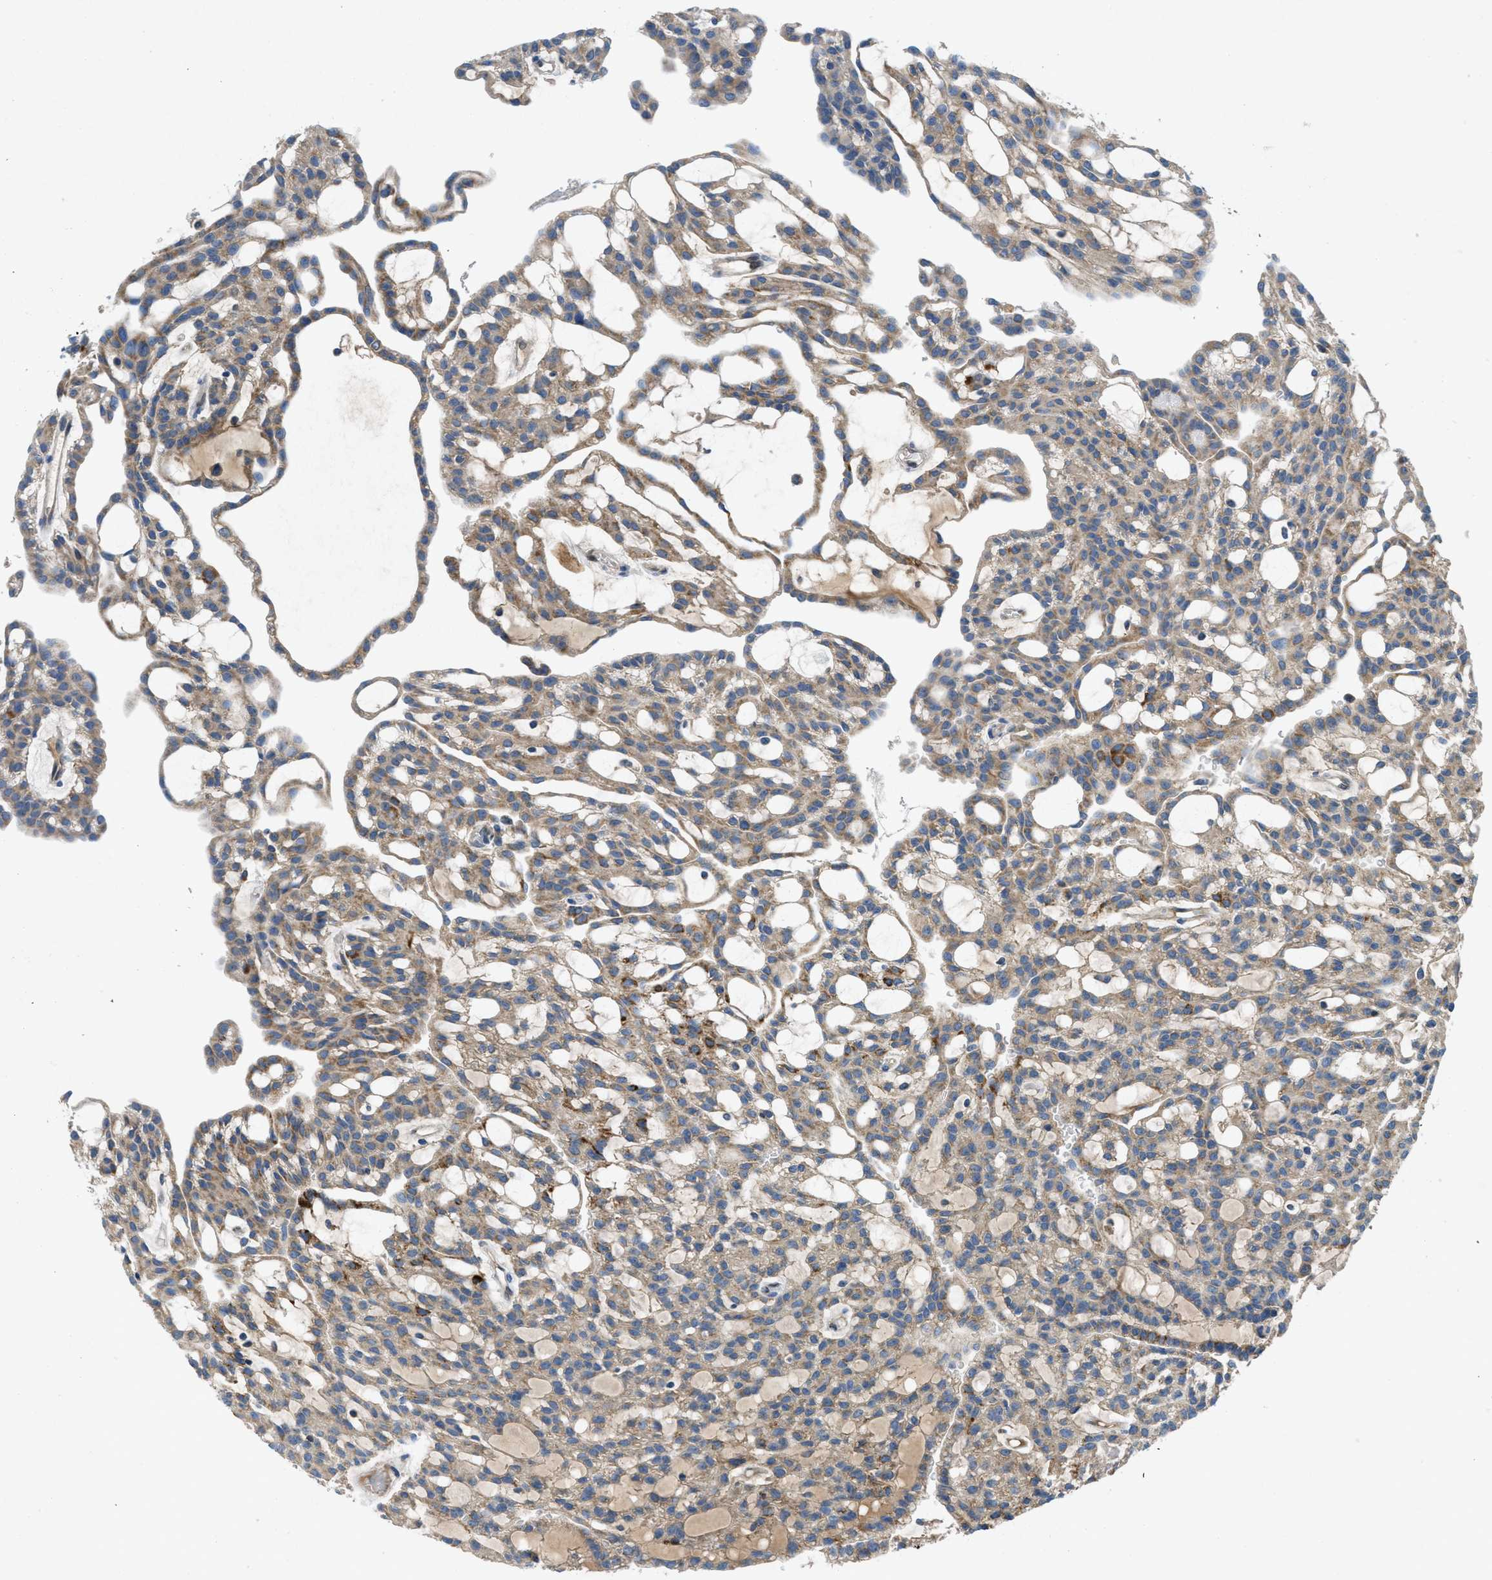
{"staining": {"intensity": "moderate", "quantity": ">75%", "location": "cytoplasmic/membranous"}, "tissue": "renal cancer", "cell_type": "Tumor cells", "image_type": "cancer", "snomed": [{"axis": "morphology", "description": "Adenocarcinoma, NOS"}, {"axis": "topography", "description": "Kidney"}], "caption": "Adenocarcinoma (renal) stained with DAB (3,3'-diaminobenzidine) IHC reveals medium levels of moderate cytoplasmic/membranous expression in approximately >75% of tumor cells.", "gene": "PNKD", "patient": {"sex": "male", "age": 63}}